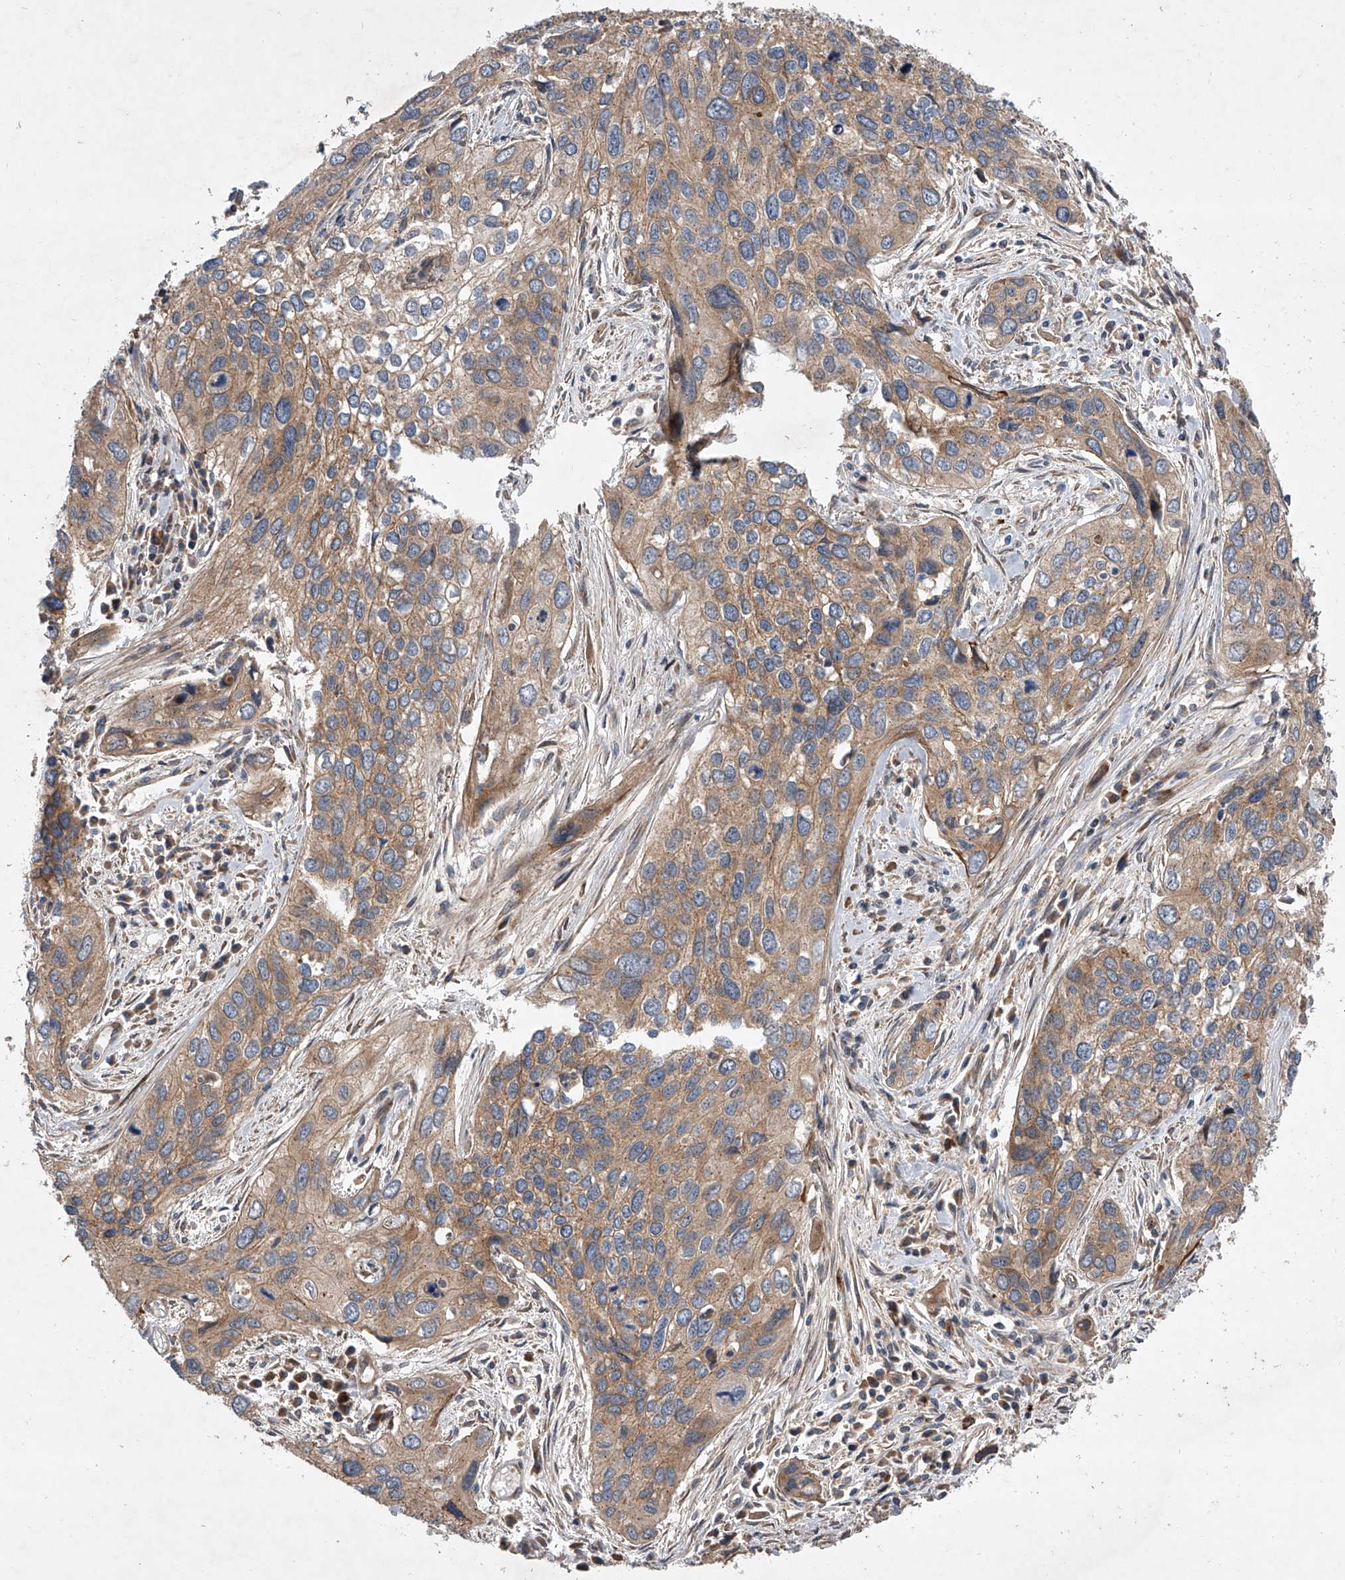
{"staining": {"intensity": "moderate", "quantity": ">75%", "location": "cytoplasmic/membranous"}, "tissue": "cervical cancer", "cell_type": "Tumor cells", "image_type": "cancer", "snomed": [{"axis": "morphology", "description": "Squamous cell carcinoma, NOS"}, {"axis": "topography", "description": "Cervix"}], "caption": "There is medium levels of moderate cytoplasmic/membranous expression in tumor cells of squamous cell carcinoma (cervical), as demonstrated by immunohistochemical staining (brown color).", "gene": "USP47", "patient": {"sex": "female", "age": 55}}